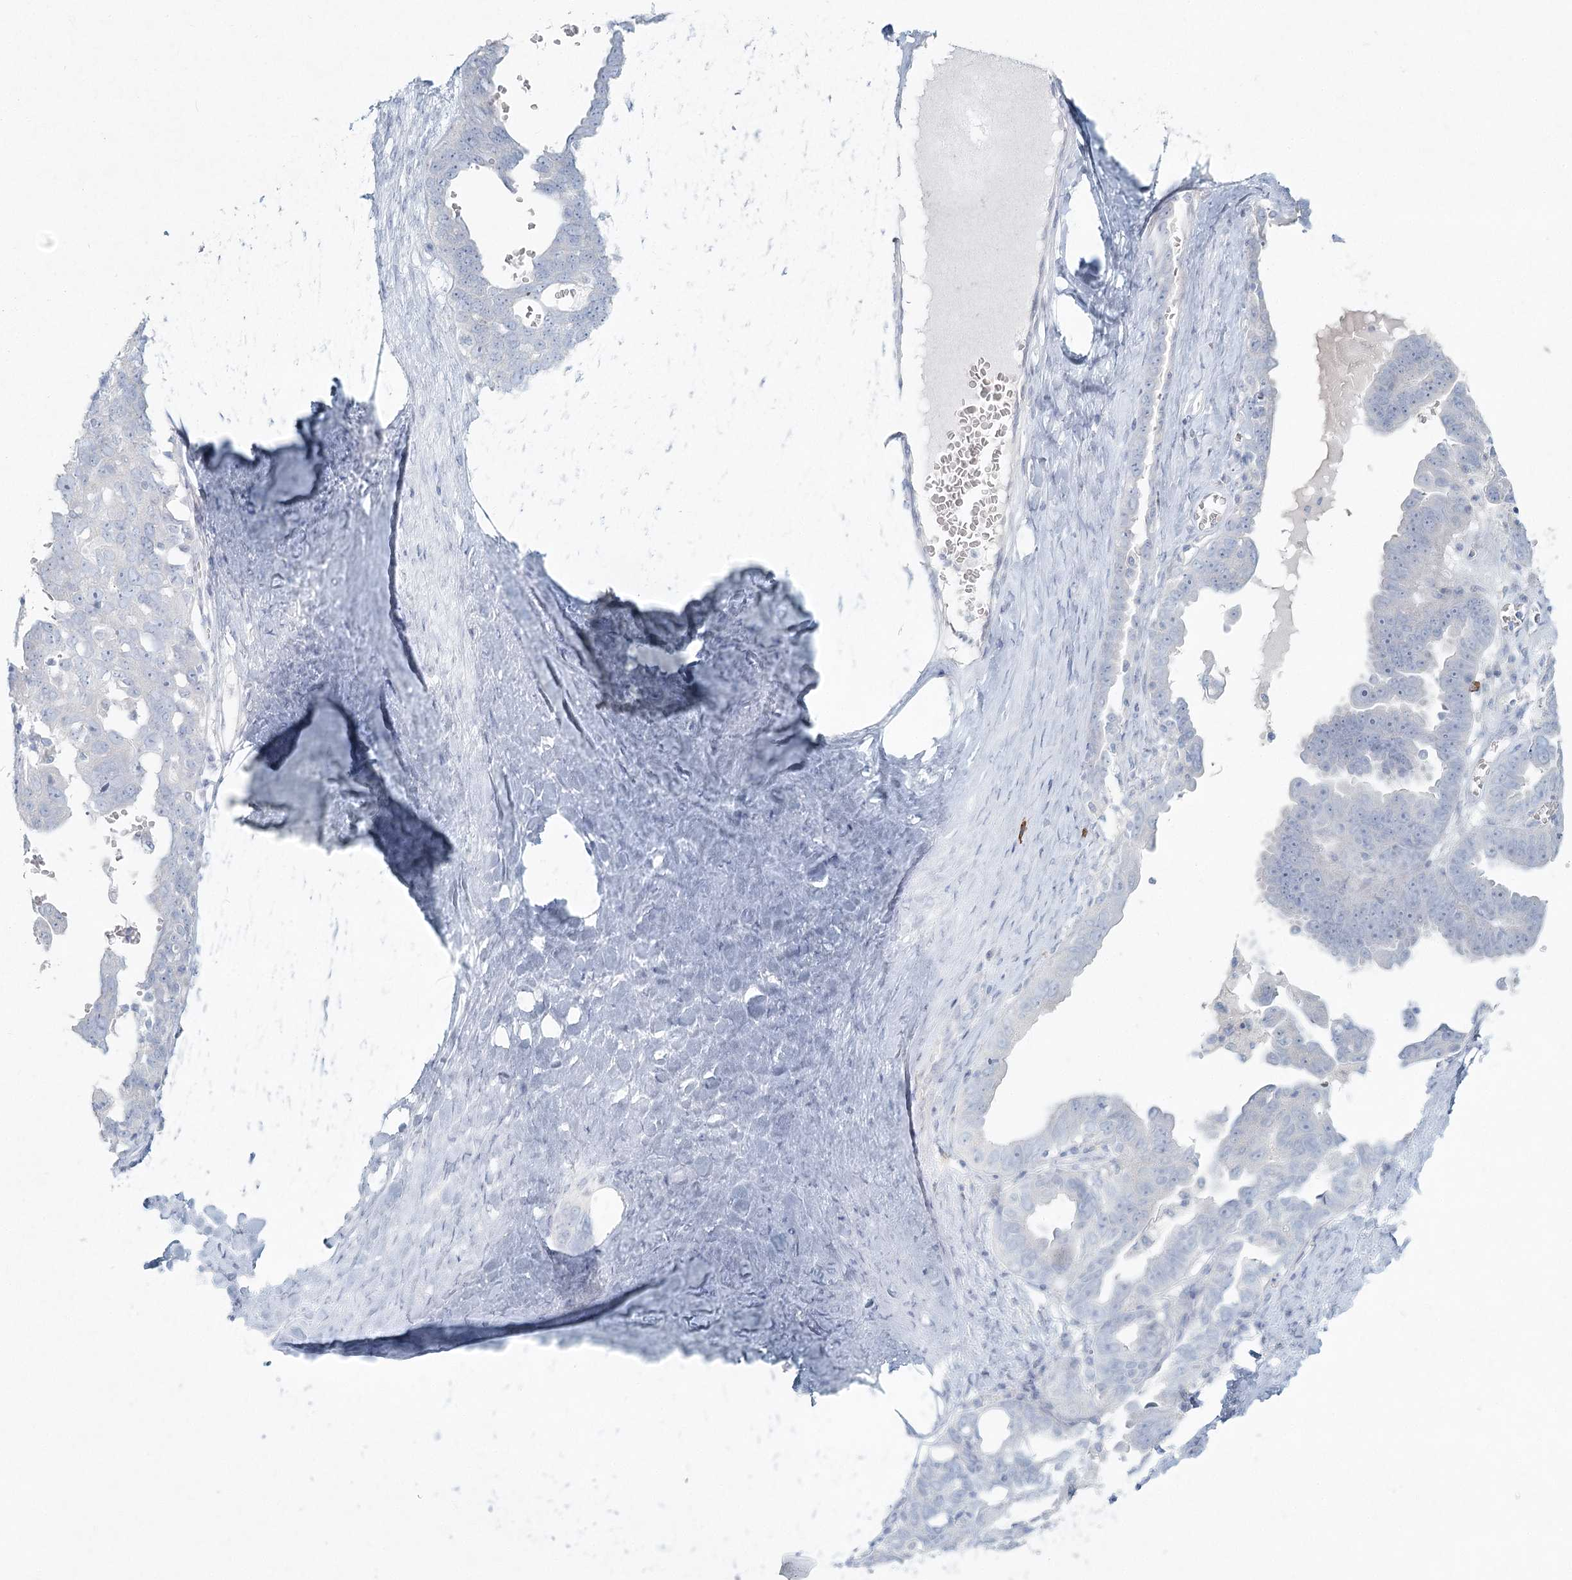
{"staining": {"intensity": "negative", "quantity": "none", "location": "none"}, "tissue": "ovarian cancer", "cell_type": "Tumor cells", "image_type": "cancer", "snomed": [{"axis": "morphology", "description": "Carcinoma, endometroid"}, {"axis": "topography", "description": "Ovary"}], "caption": "A histopathology image of endometroid carcinoma (ovarian) stained for a protein reveals no brown staining in tumor cells.", "gene": "LRP2BP", "patient": {"sex": "female", "age": 62}}